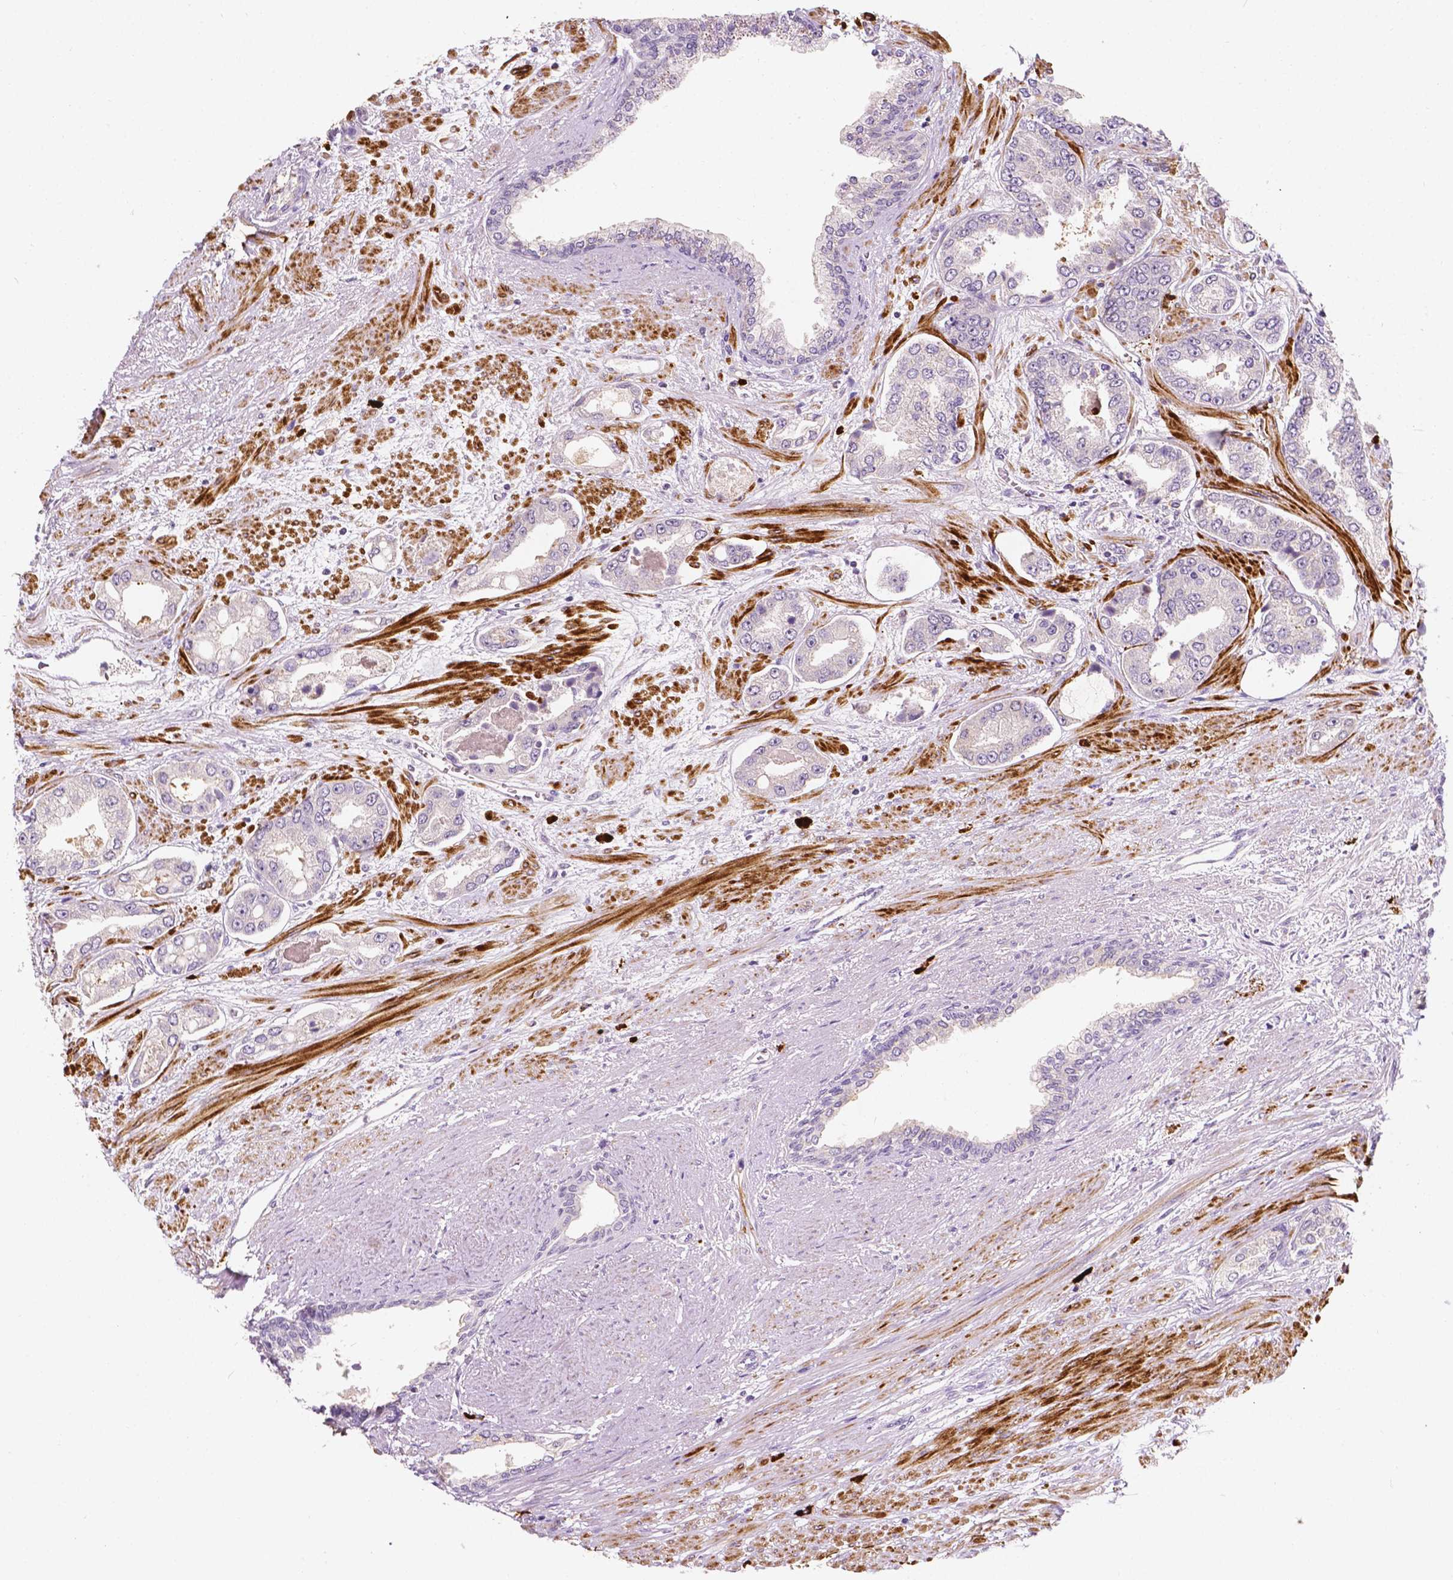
{"staining": {"intensity": "negative", "quantity": "none", "location": "none"}, "tissue": "prostate cancer", "cell_type": "Tumor cells", "image_type": "cancer", "snomed": [{"axis": "morphology", "description": "Adenocarcinoma, Low grade"}, {"axis": "topography", "description": "Prostate"}], "caption": "The photomicrograph displays no staining of tumor cells in low-grade adenocarcinoma (prostate).", "gene": "SIRT2", "patient": {"sex": "male", "age": 60}}